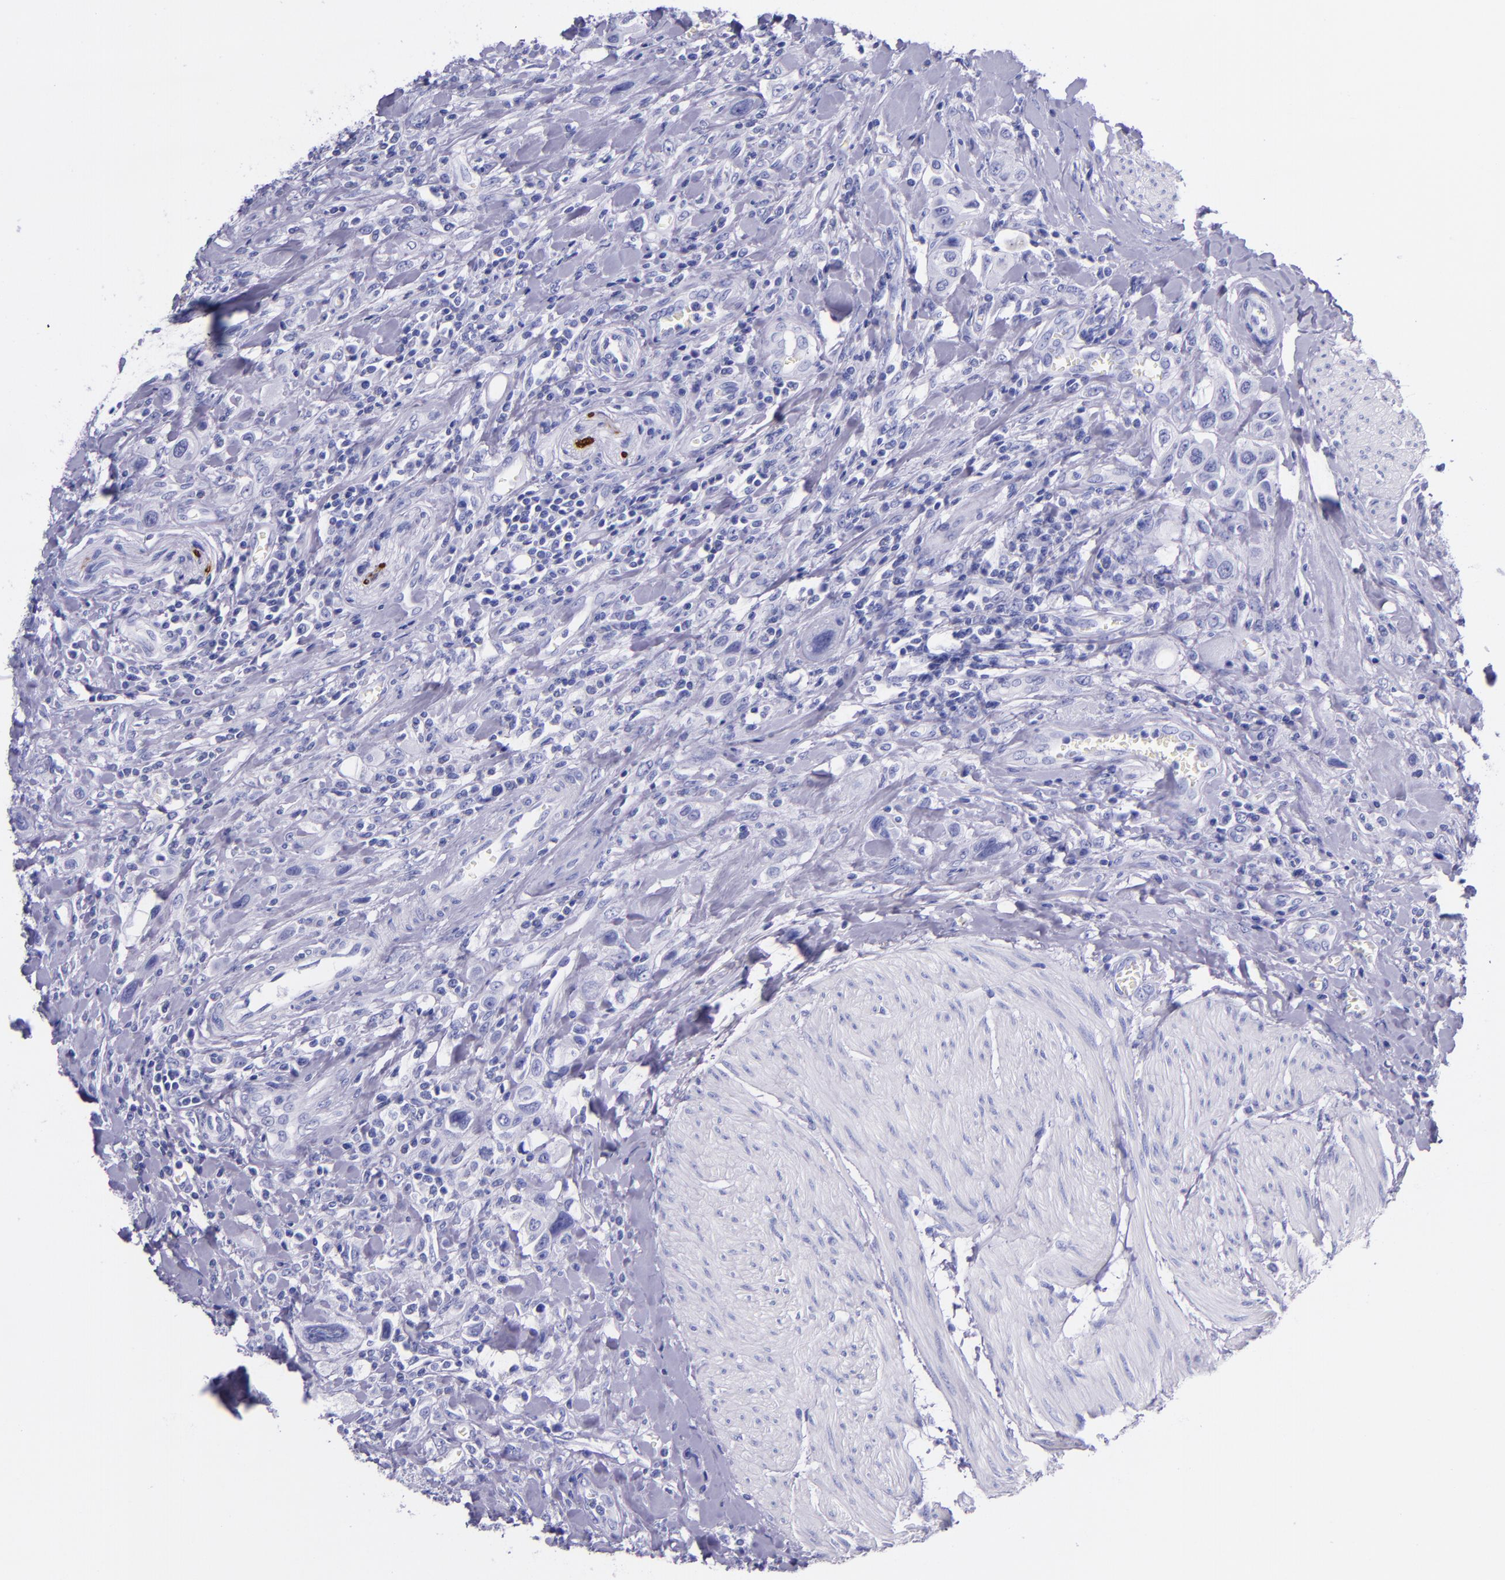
{"staining": {"intensity": "negative", "quantity": "none", "location": "none"}, "tissue": "urothelial cancer", "cell_type": "Tumor cells", "image_type": "cancer", "snomed": [{"axis": "morphology", "description": "Urothelial carcinoma, High grade"}, {"axis": "topography", "description": "Urinary bladder"}], "caption": "This is an IHC histopathology image of urothelial carcinoma (high-grade). There is no positivity in tumor cells.", "gene": "MBP", "patient": {"sex": "male", "age": 50}}